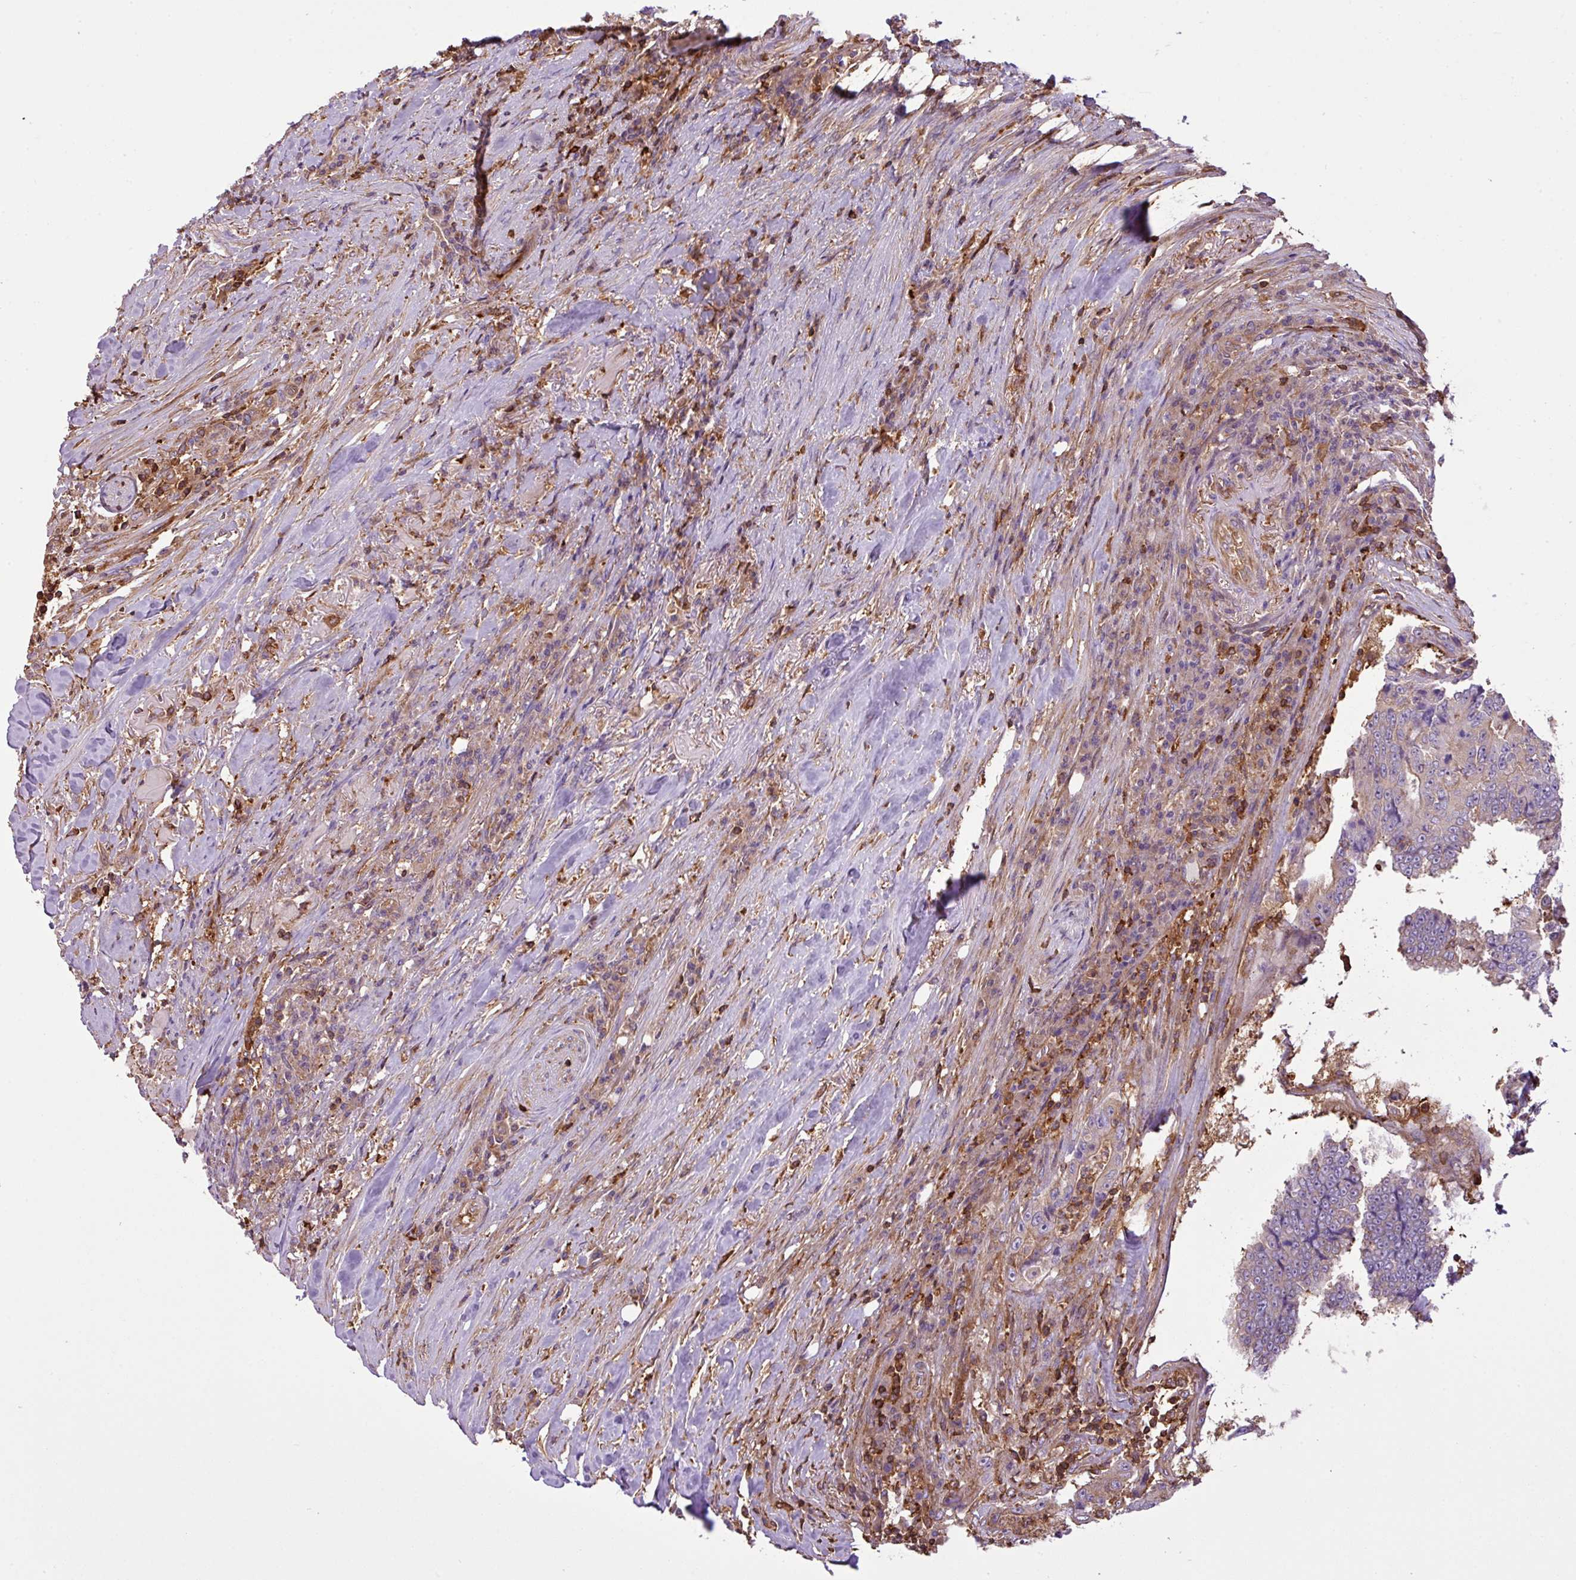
{"staining": {"intensity": "moderate", "quantity": "<25%", "location": "cytoplasmic/membranous"}, "tissue": "colorectal cancer", "cell_type": "Tumor cells", "image_type": "cancer", "snomed": [{"axis": "morphology", "description": "Adenocarcinoma, NOS"}, {"axis": "topography", "description": "Colon"}], "caption": "Colorectal adenocarcinoma stained with a protein marker demonstrates moderate staining in tumor cells.", "gene": "PGAP6", "patient": {"sex": "male", "age": 83}}